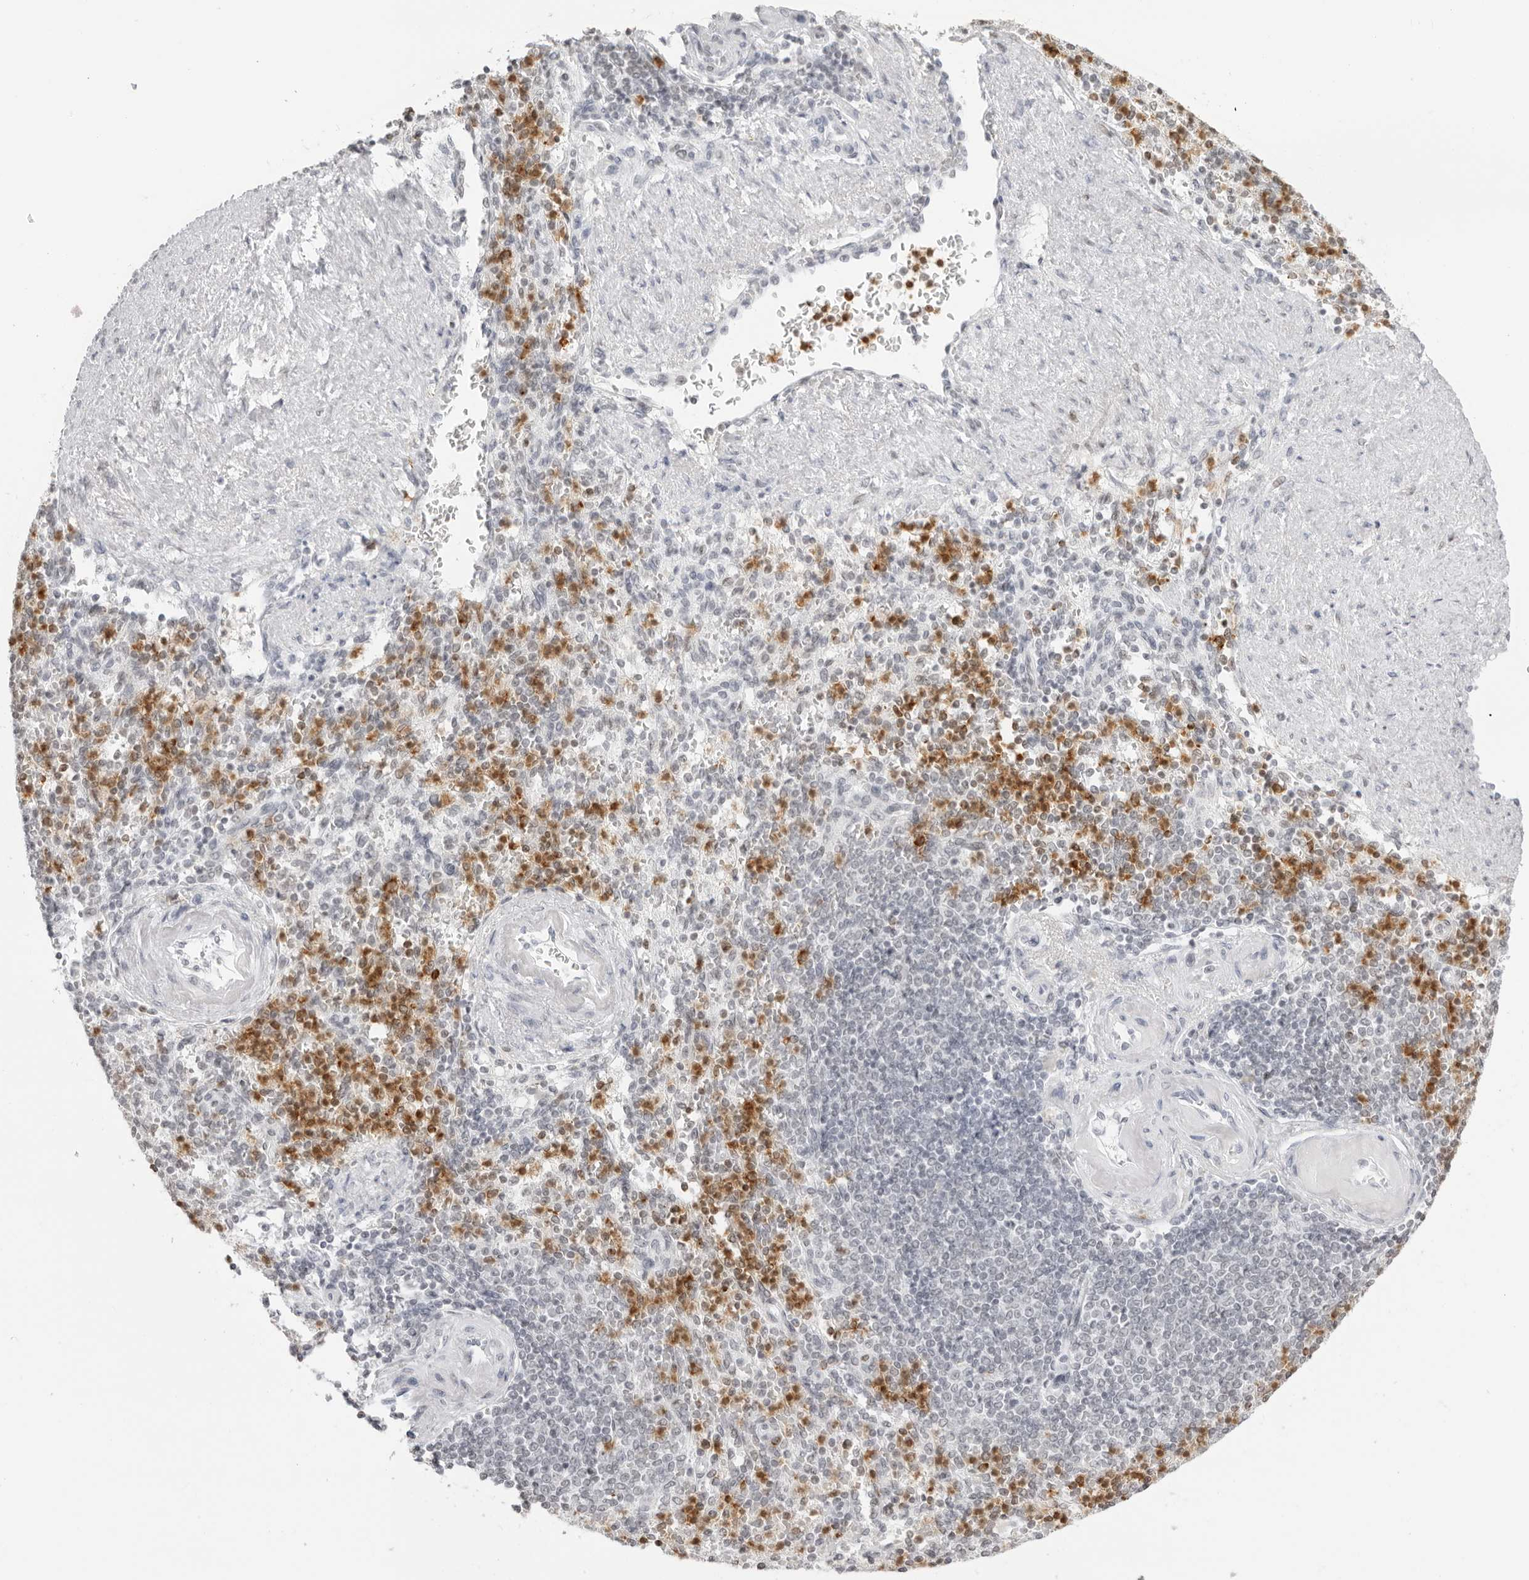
{"staining": {"intensity": "moderate", "quantity": "25%-75%", "location": "cytoplasmic/membranous,nuclear"}, "tissue": "spleen", "cell_type": "Cells in red pulp", "image_type": "normal", "snomed": [{"axis": "morphology", "description": "Normal tissue, NOS"}, {"axis": "topography", "description": "Spleen"}], "caption": "Spleen stained with DAB immunohistochemistry (IHC) demonstrates medium levels of moderate cytoplasmic/membranous,nuclear expression in about 25%-75% of cells in red pulp. Immunohistochemistry stains the protein of interest in brown and the nuclei are stained blue.", "gene": "RNF146", "patient": {"sex": "female", "age": 74}}